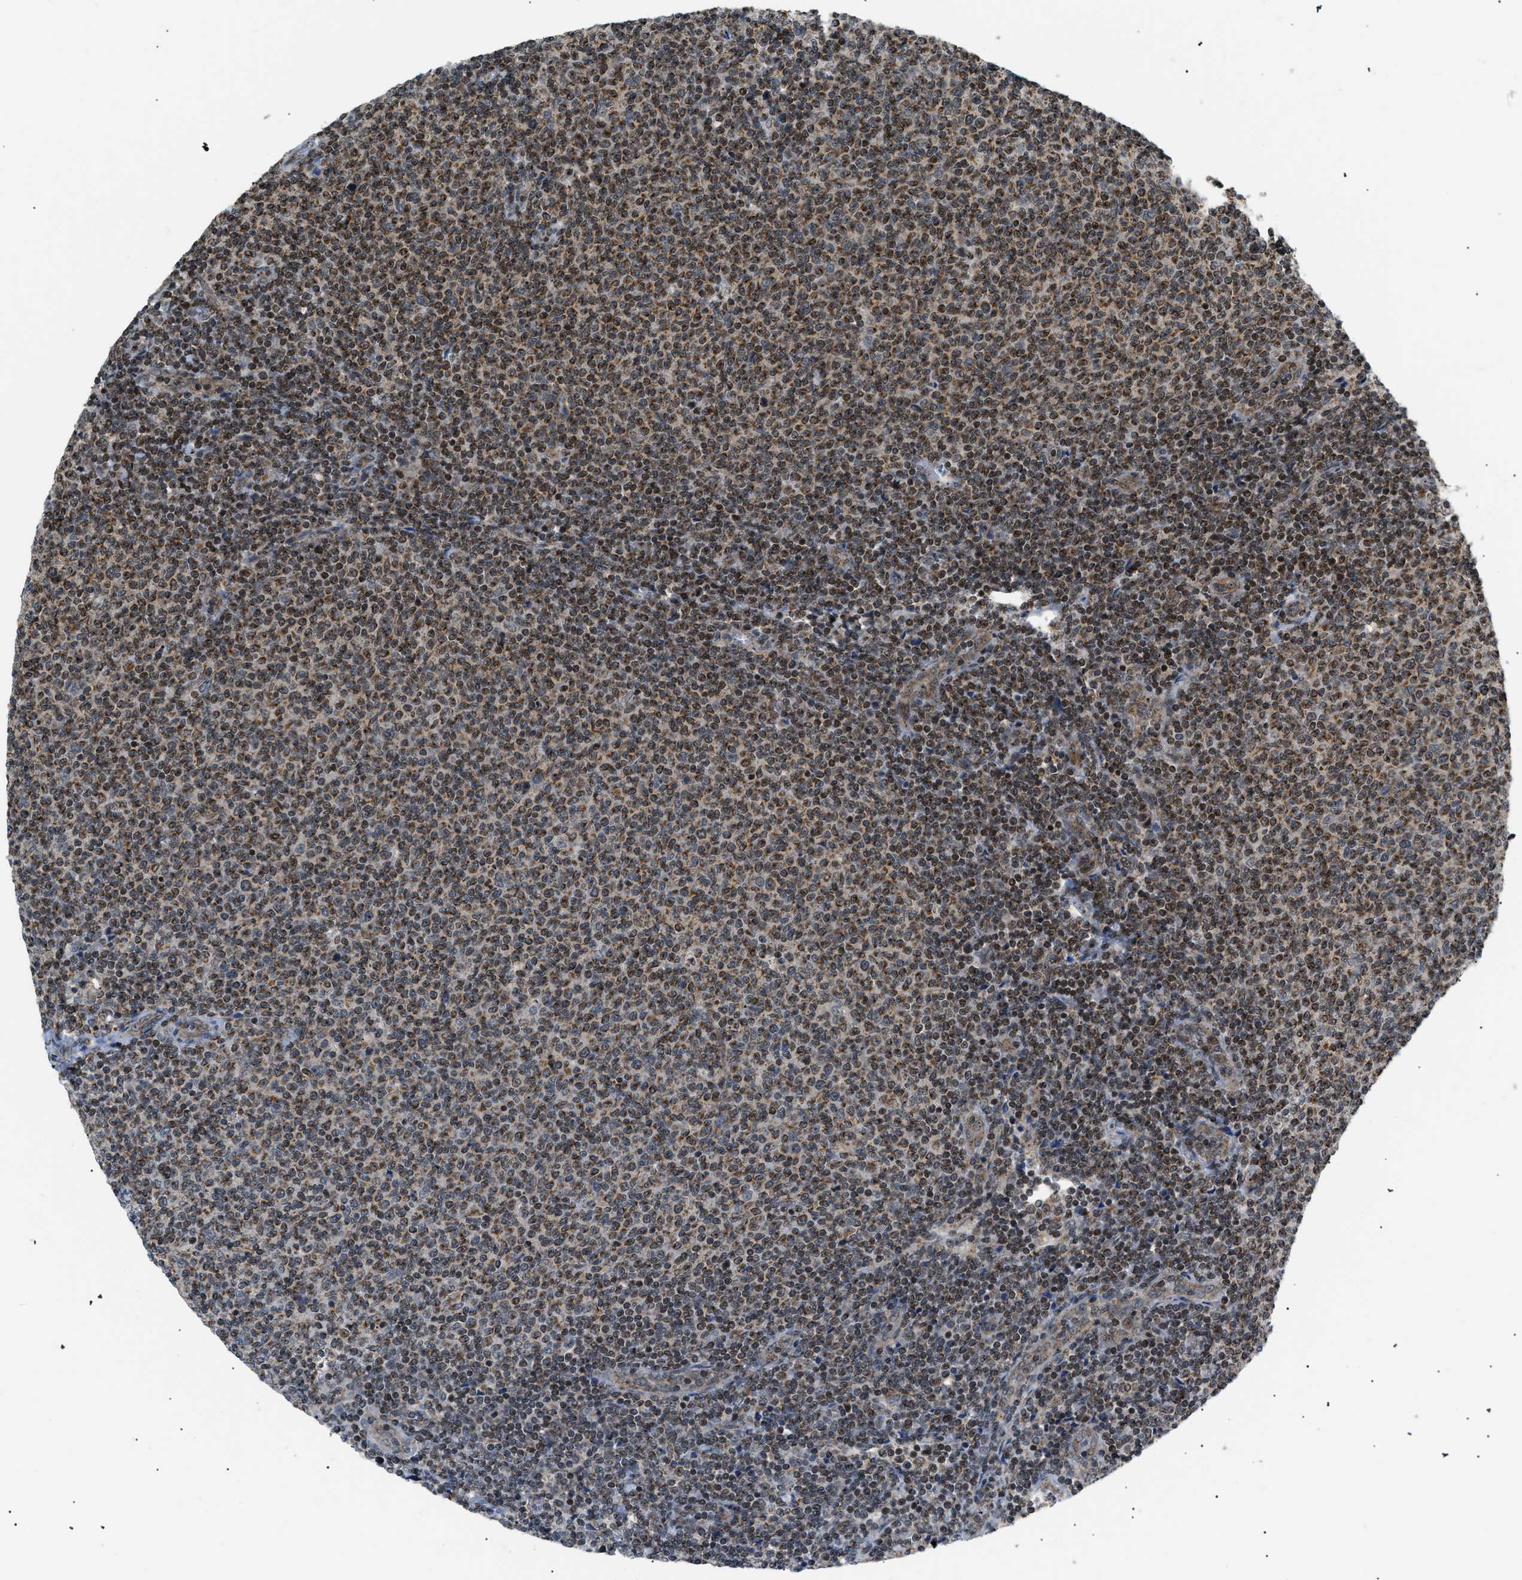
{"staining": {"intensity": "negative", "quantity": "none", "location": "none"}, "tissue": "lymphoma", "cell_type": "Tumor cells", "image_type": "cancer", "snomed": [{"axis": "morphology", "description": "Malignant lymphoma, non-Hodgkin's type, Low grade"}, {"axis": "topography", "description": "Lymph node"}], "caption": "Human lymphoma stained for a protein using immunohistochemistry shows no staining in tumor cells.", "gene": "ZBTB11", "patient": {"sex": "male", "age": 66}}